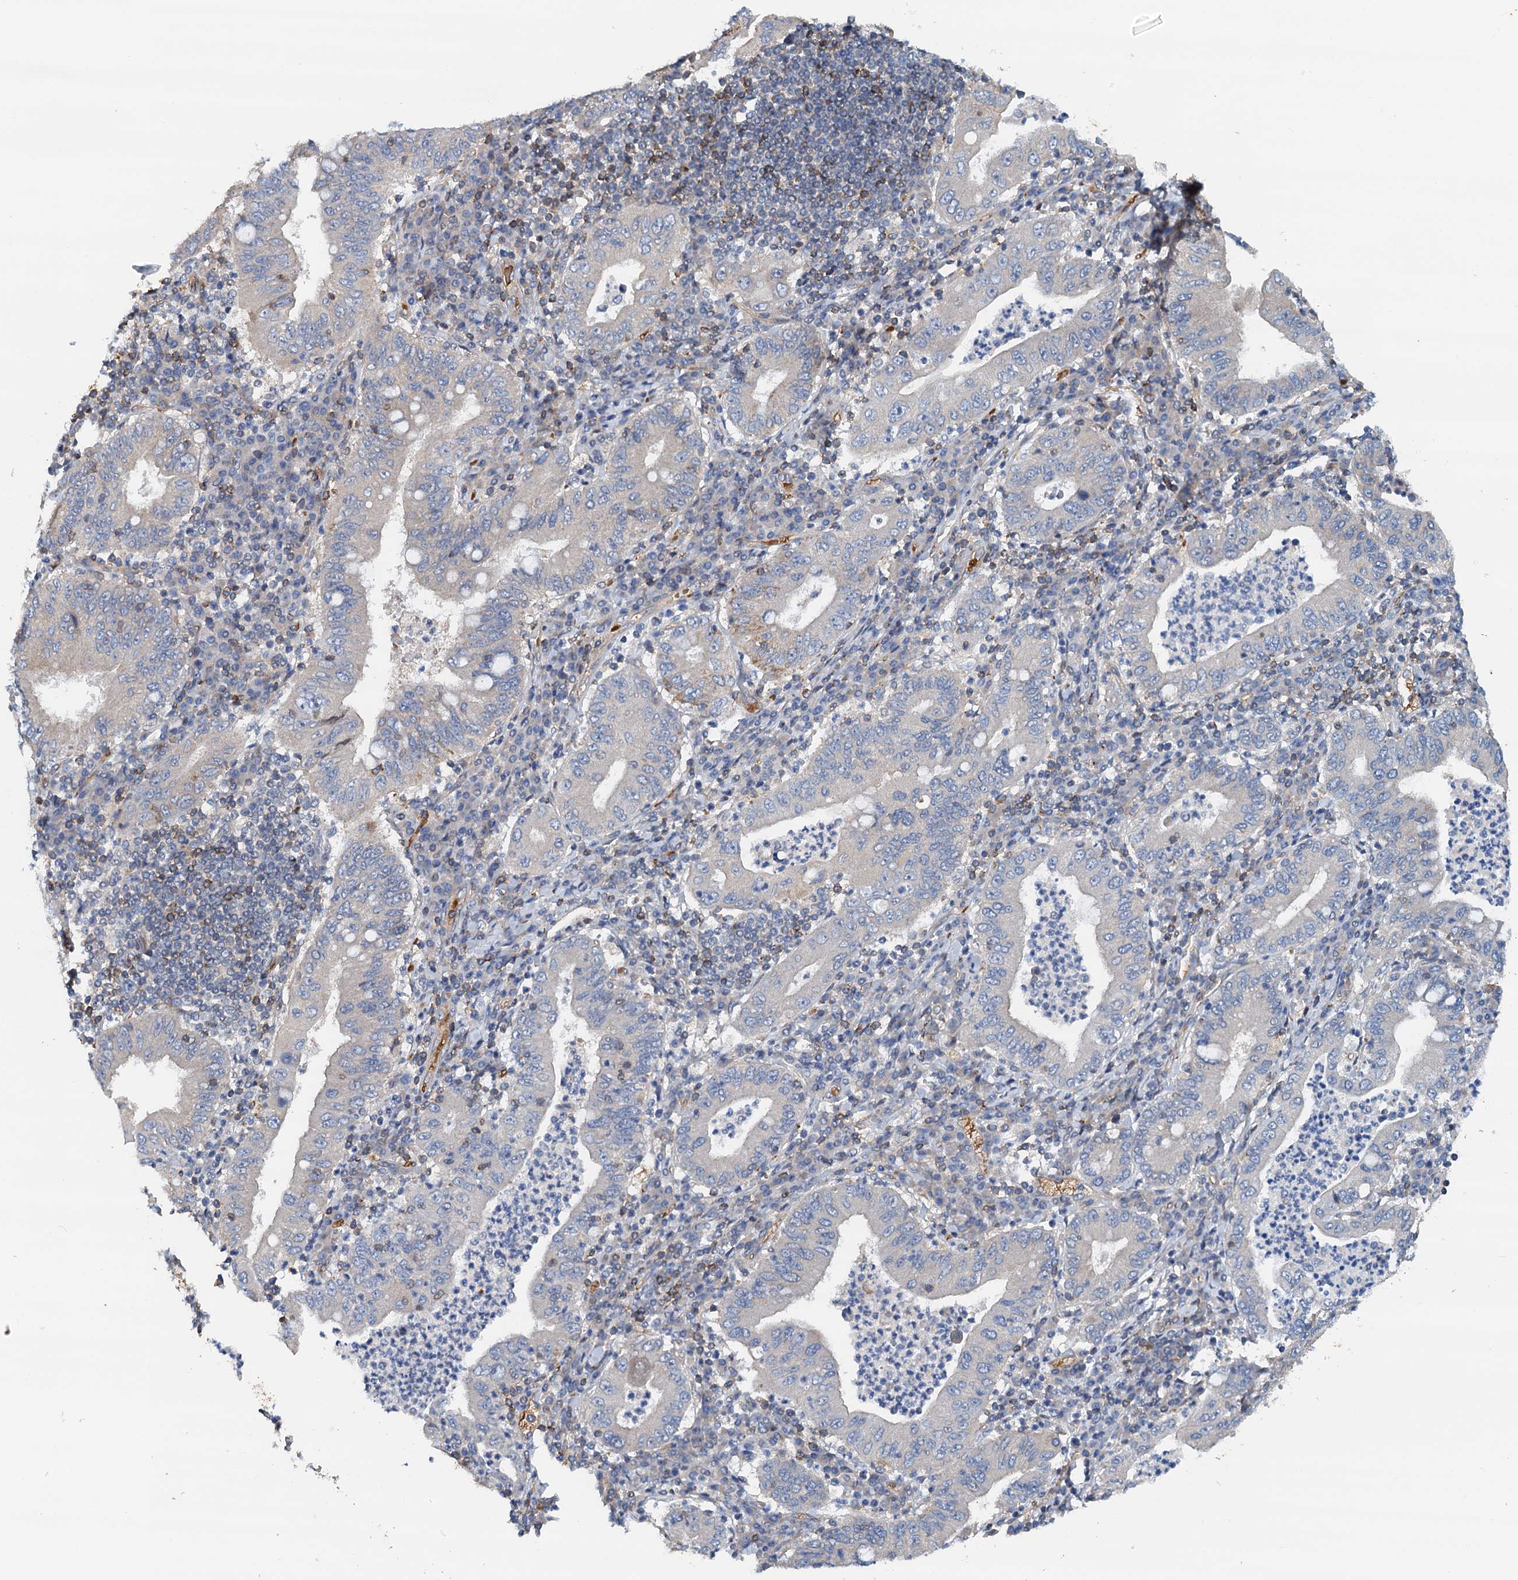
{"staining": {"intensity": "weak", "quantity": "<25%", "location": "cytoplasmic/membranous"}, "tissue": "stomach cancer", "cell_type": "Tumor cells", "image_type": "cancer", "snomed": [{"axis": "morphology", "description": "Normal tissue, NOS"}, {"axis": "morphology", "description": "Adenocarcinoma, NOS"}, {"axis": "topography", "description": "Esophagus"}, {"axis": "topography", "description": "Stomach, upper"}, {"axis": "topography", "description": "Peripheral nerve tissue"}], "caption": "The immunohistochemistry (IHC) micrograph has no significant staining in tumor cells of adenocarcinoma (stomach) tissue. (DAB (3,3'-diaminobenzidine) IHC with hematoxylin counter stain).", "gene": "ROGDI", "patient": {"sex": "male", "age": 62}}